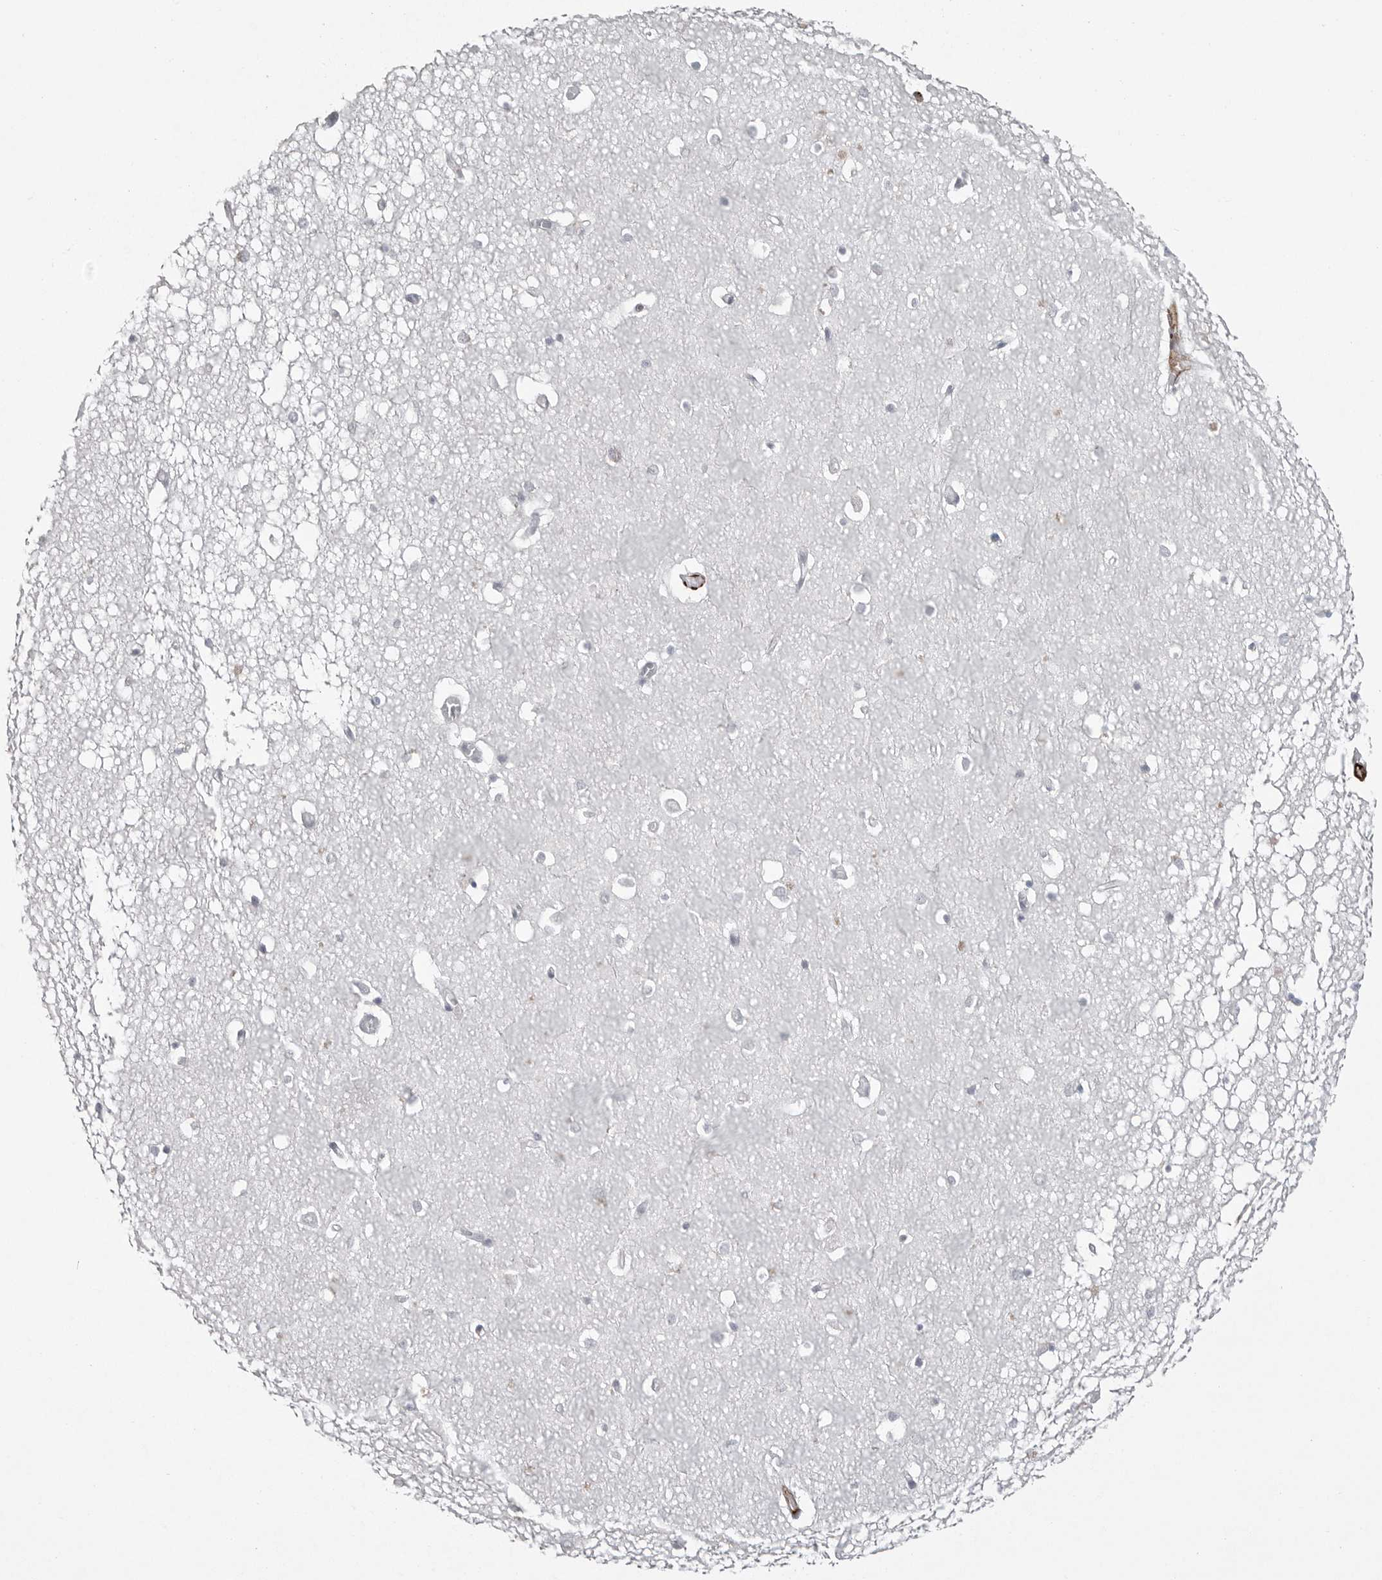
{"staining": {"intensity": "negative", "quantity": "none", "location": "none"}, "tissue": "hippocampus", "cell_type": "Glial cells", "image_type": "normal", "snomed": [{"axis": "morphology", "description": "Normal tissue, NOS"}, {"axis": "topography", "description": "Hippocampus"}], "caption": "Immunohistochemical staining of normal hippocampus shows no significant positivity in glial cells.", "gene": "AOC3", "patient": {"sex": "male", "age": 70}}